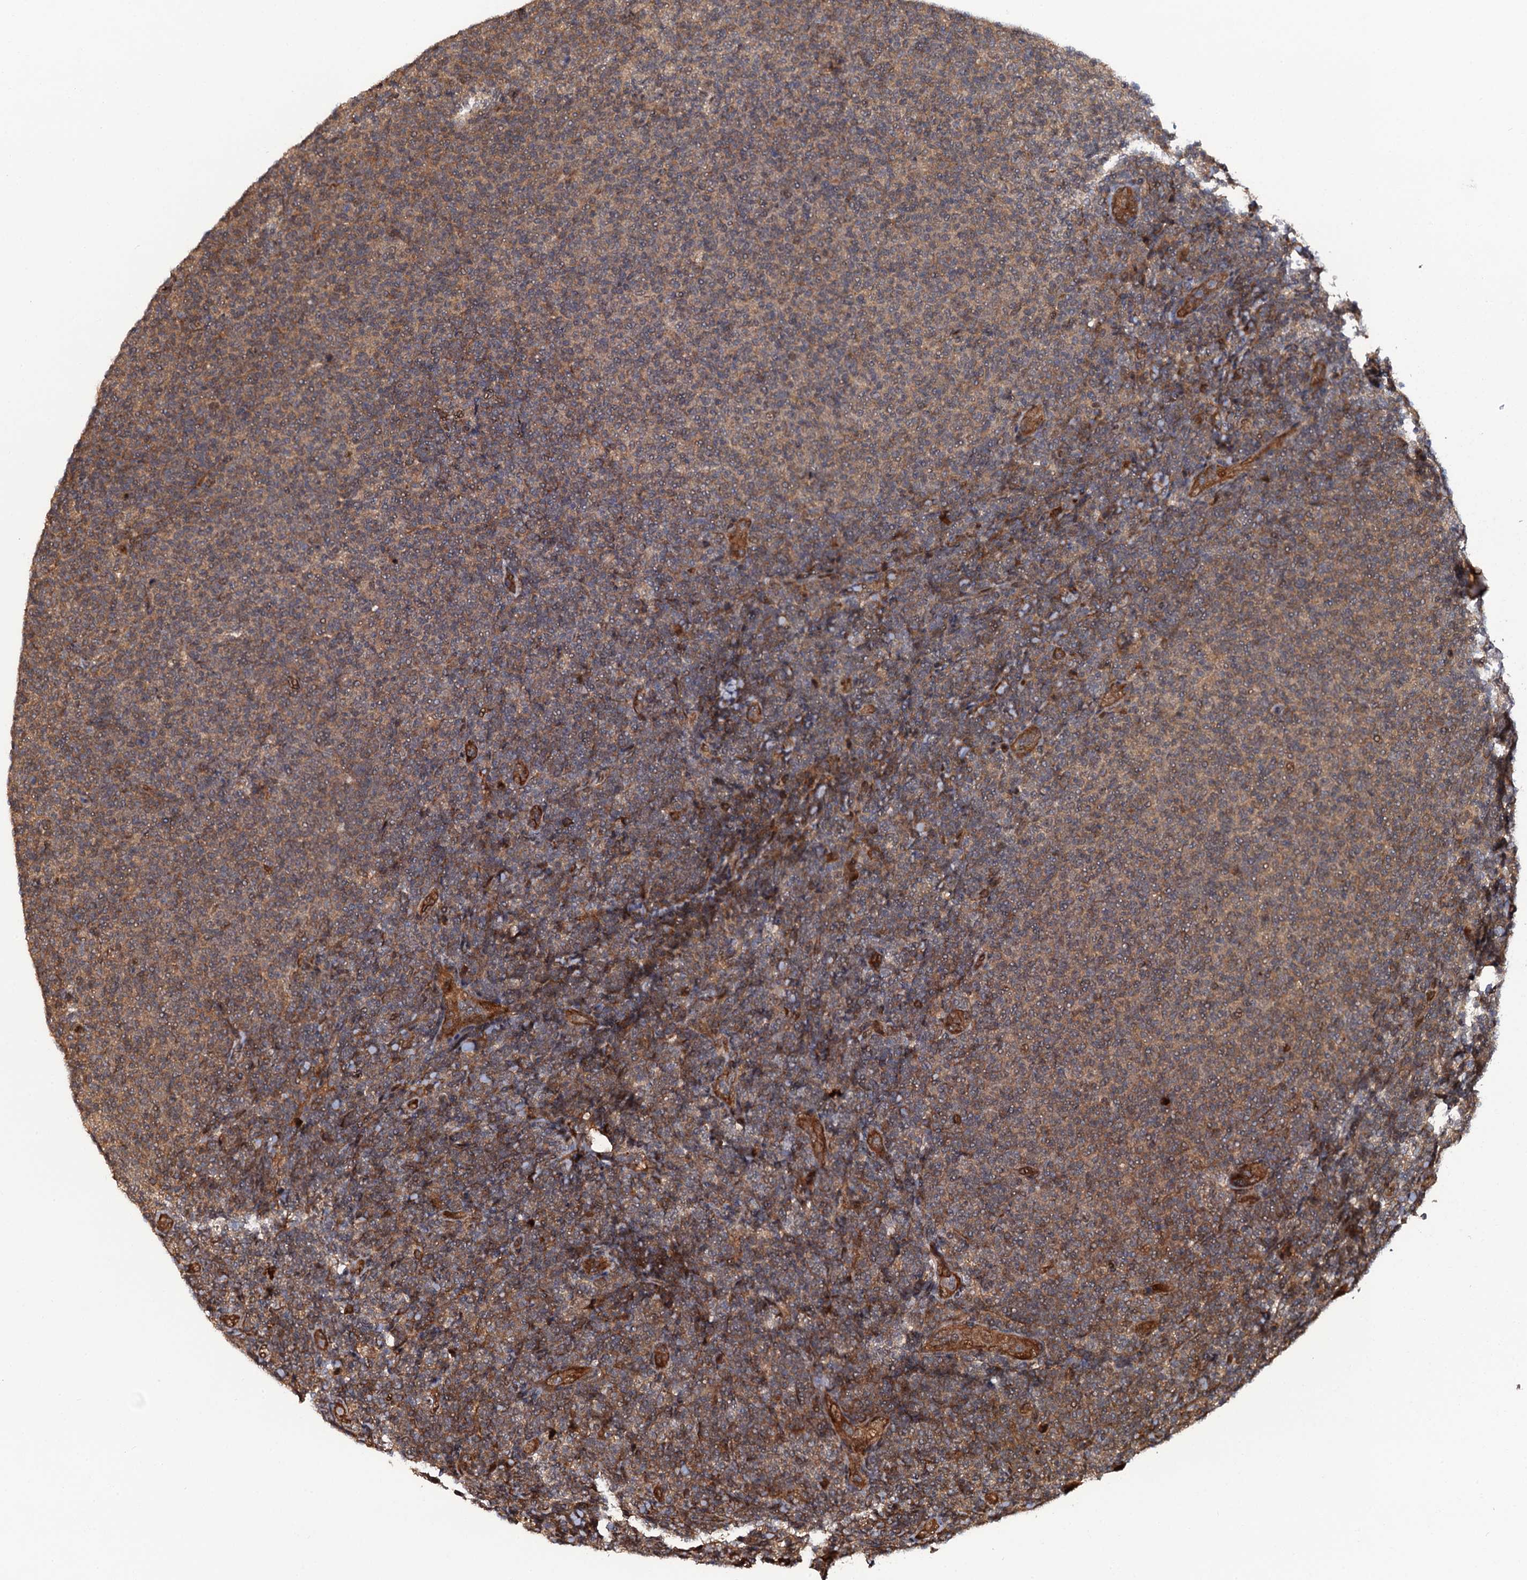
{"staining": {"intensity": "moderate", "quantity": "25%-75%", "location": "cytoplasmic/membranous"}, "tissue": "lymphoma", "cell_type": "Tumor cells", "image_type": "cancer", "snomed": [{"axis": "morphology", "description": "Malignant lymphoma, non-Hodgkin's type, Low grade"}, {"axis": "topography", "description": "Lymph node"}], "caption": "There is medium levels of moderate cytoplasmic/membranous staining in tumor cells of lymphoma, as demonstrated by immunohistochemical staining (brown color).", "gene": "CDC23", "patient": {"sex": "male", "age": 66}}